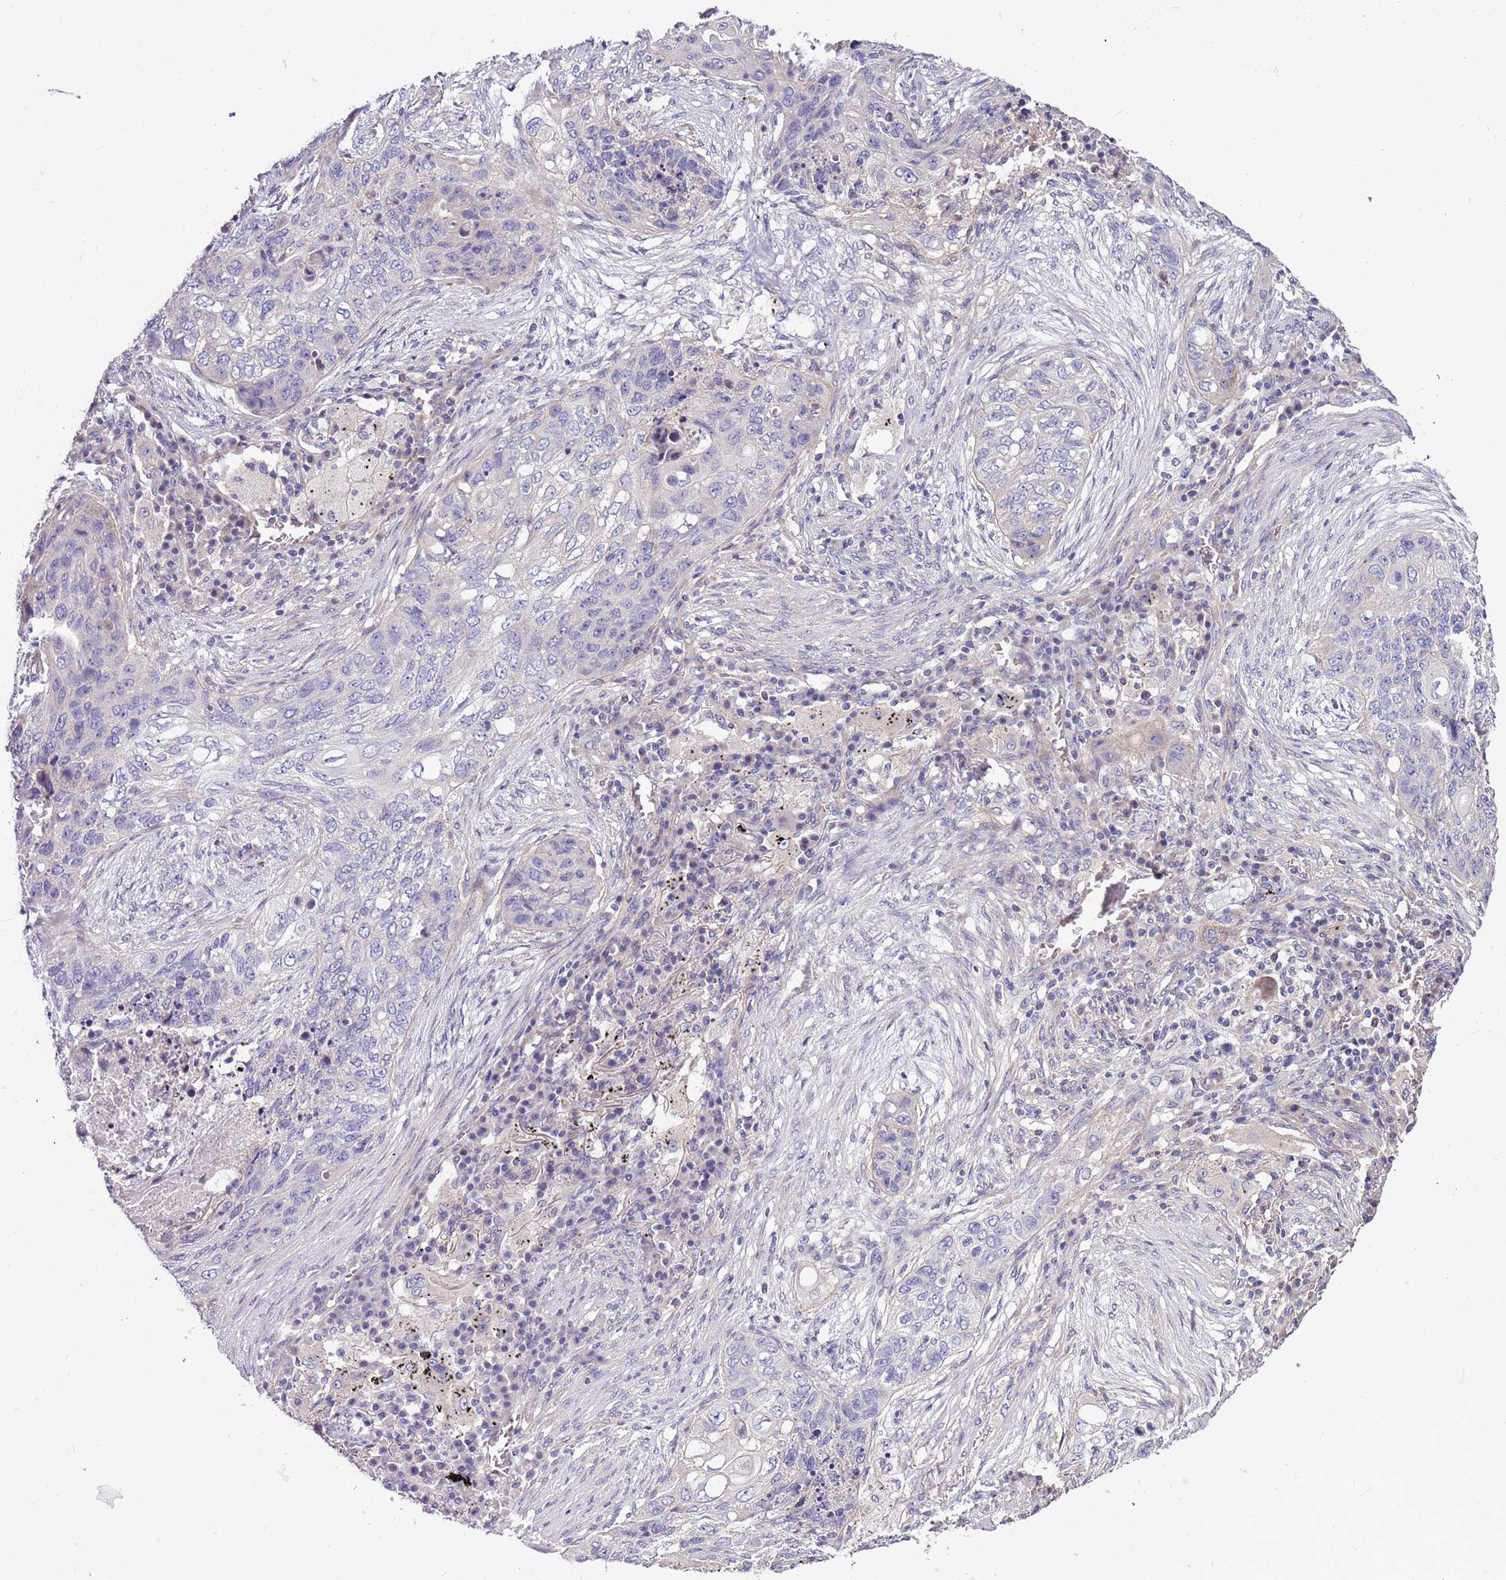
{"staining": {"intensity": "negative", "quantity": "none", "location": "none"}, "tissue": "lung cancer", "cell_type": "Tumor cells", "image_type": "cancer", "snomed": [{"axis": "morphology", "description": "Squamous cell carcinoma, NOS"}, {"axis": "topography", "description": "Lung"}], "caption": "Protein analysis of lung cancer (squamous cell carcinoma) displays no significant expression in tumor cells.", "gene": "LAMB4", "patient": {"sex": "female", "age": 63}}